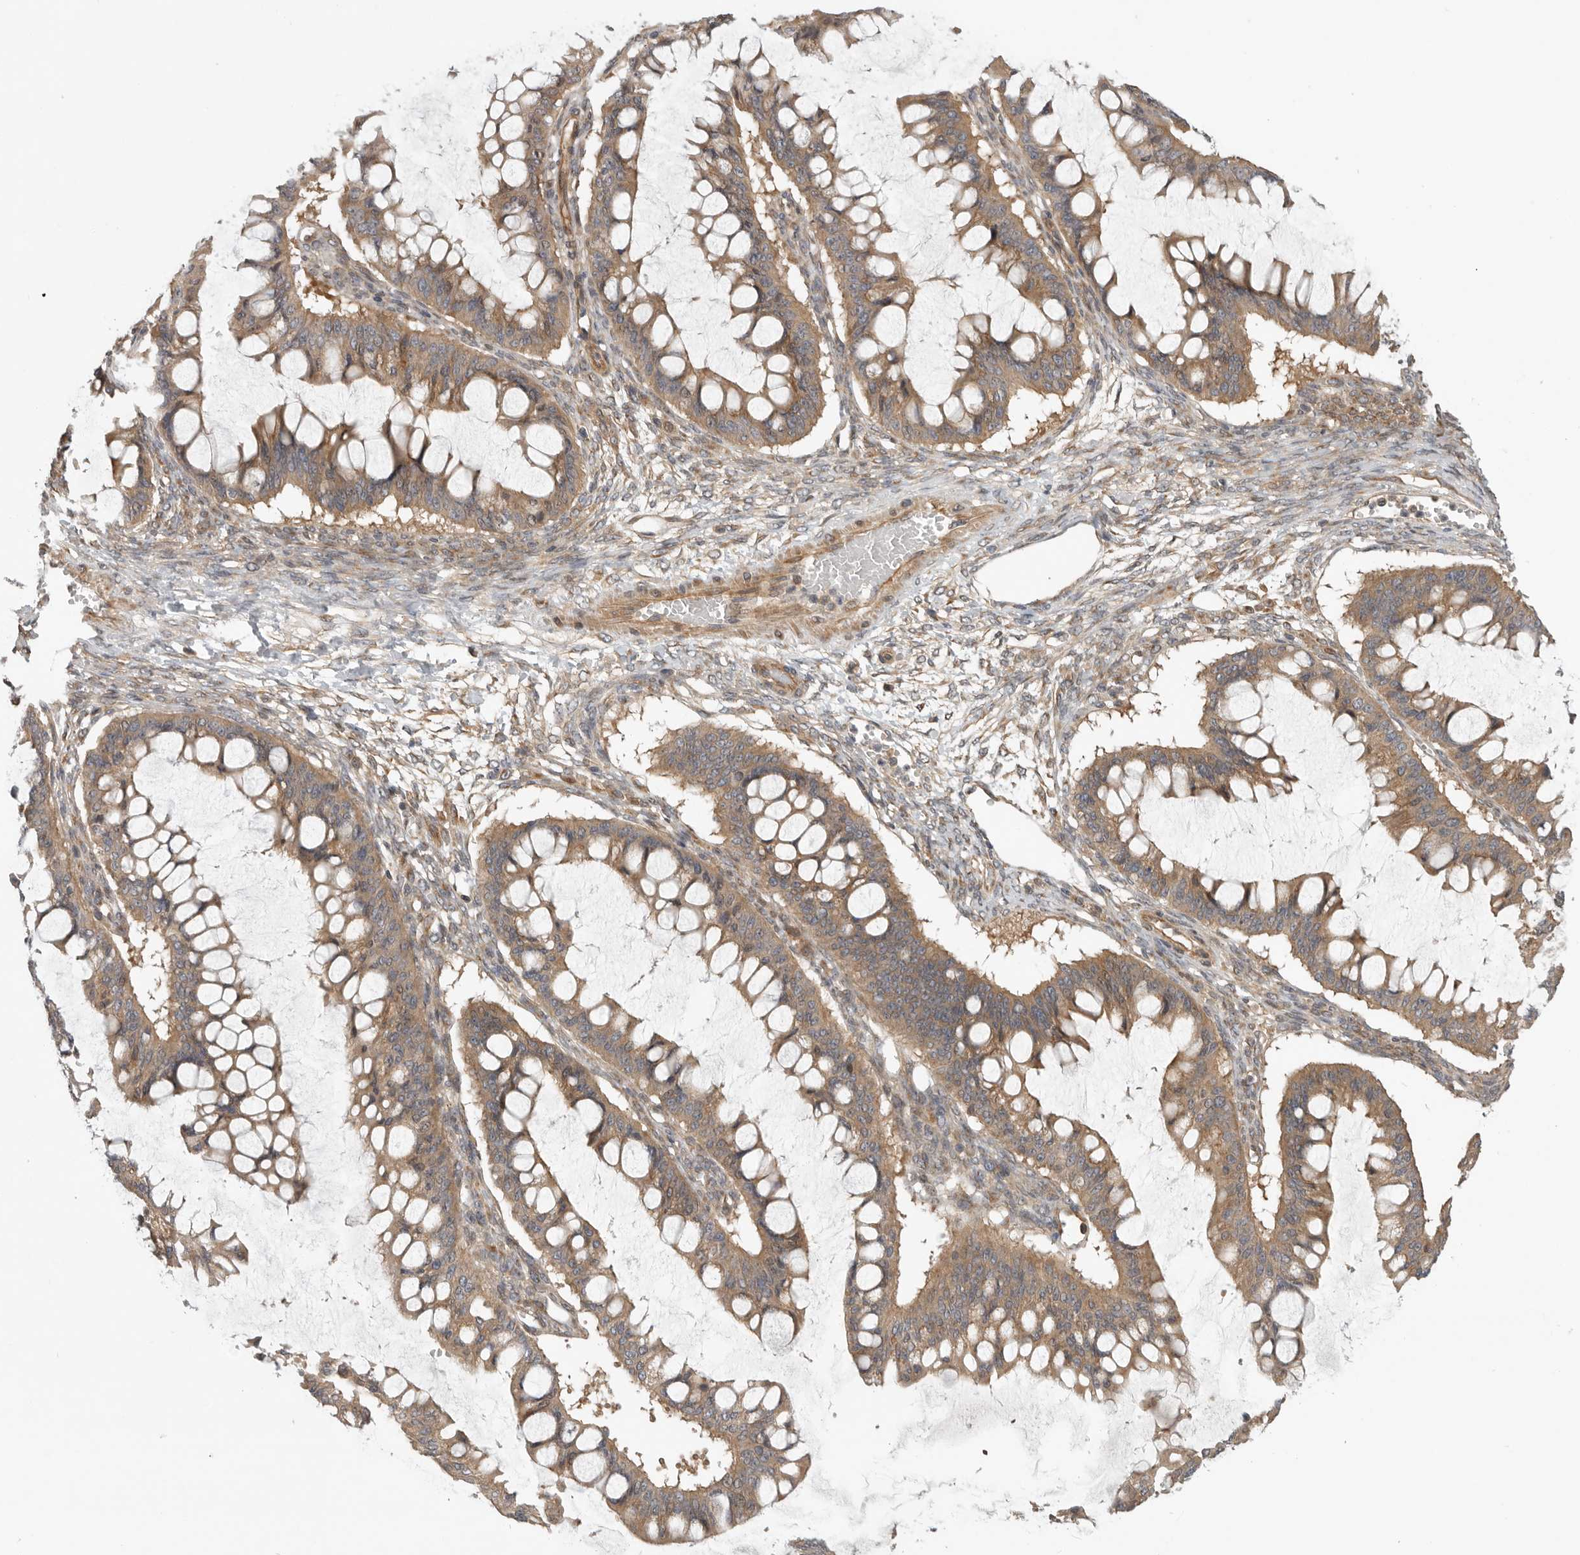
{"staining": {"intensity": "moderate", "quantity": ">75%", "location": "cytoplasmic/membranous"}, "tissue": "ovarian cancer", "cell_type": "Tumor cells", "image_type": "cancer", "snomed": [{"axis": "morphology", "description": "Cystadenocarcinoma, mucinous, NOS"}, {"axis": "topography", "description": "Ovary"}], "caption": "Ovarian cancer (mucinous cystadenocarcinoma) tissue reveals moderate cytoplasmic/membranous staining in approximately >75% of tumor cells Using DAB (brown) and hematoxylin (blue) stains, captured at high magnification using brightfield microscopy.", "gene": "CUEDC1", "patient": {"sex": "female", "age": 73}}